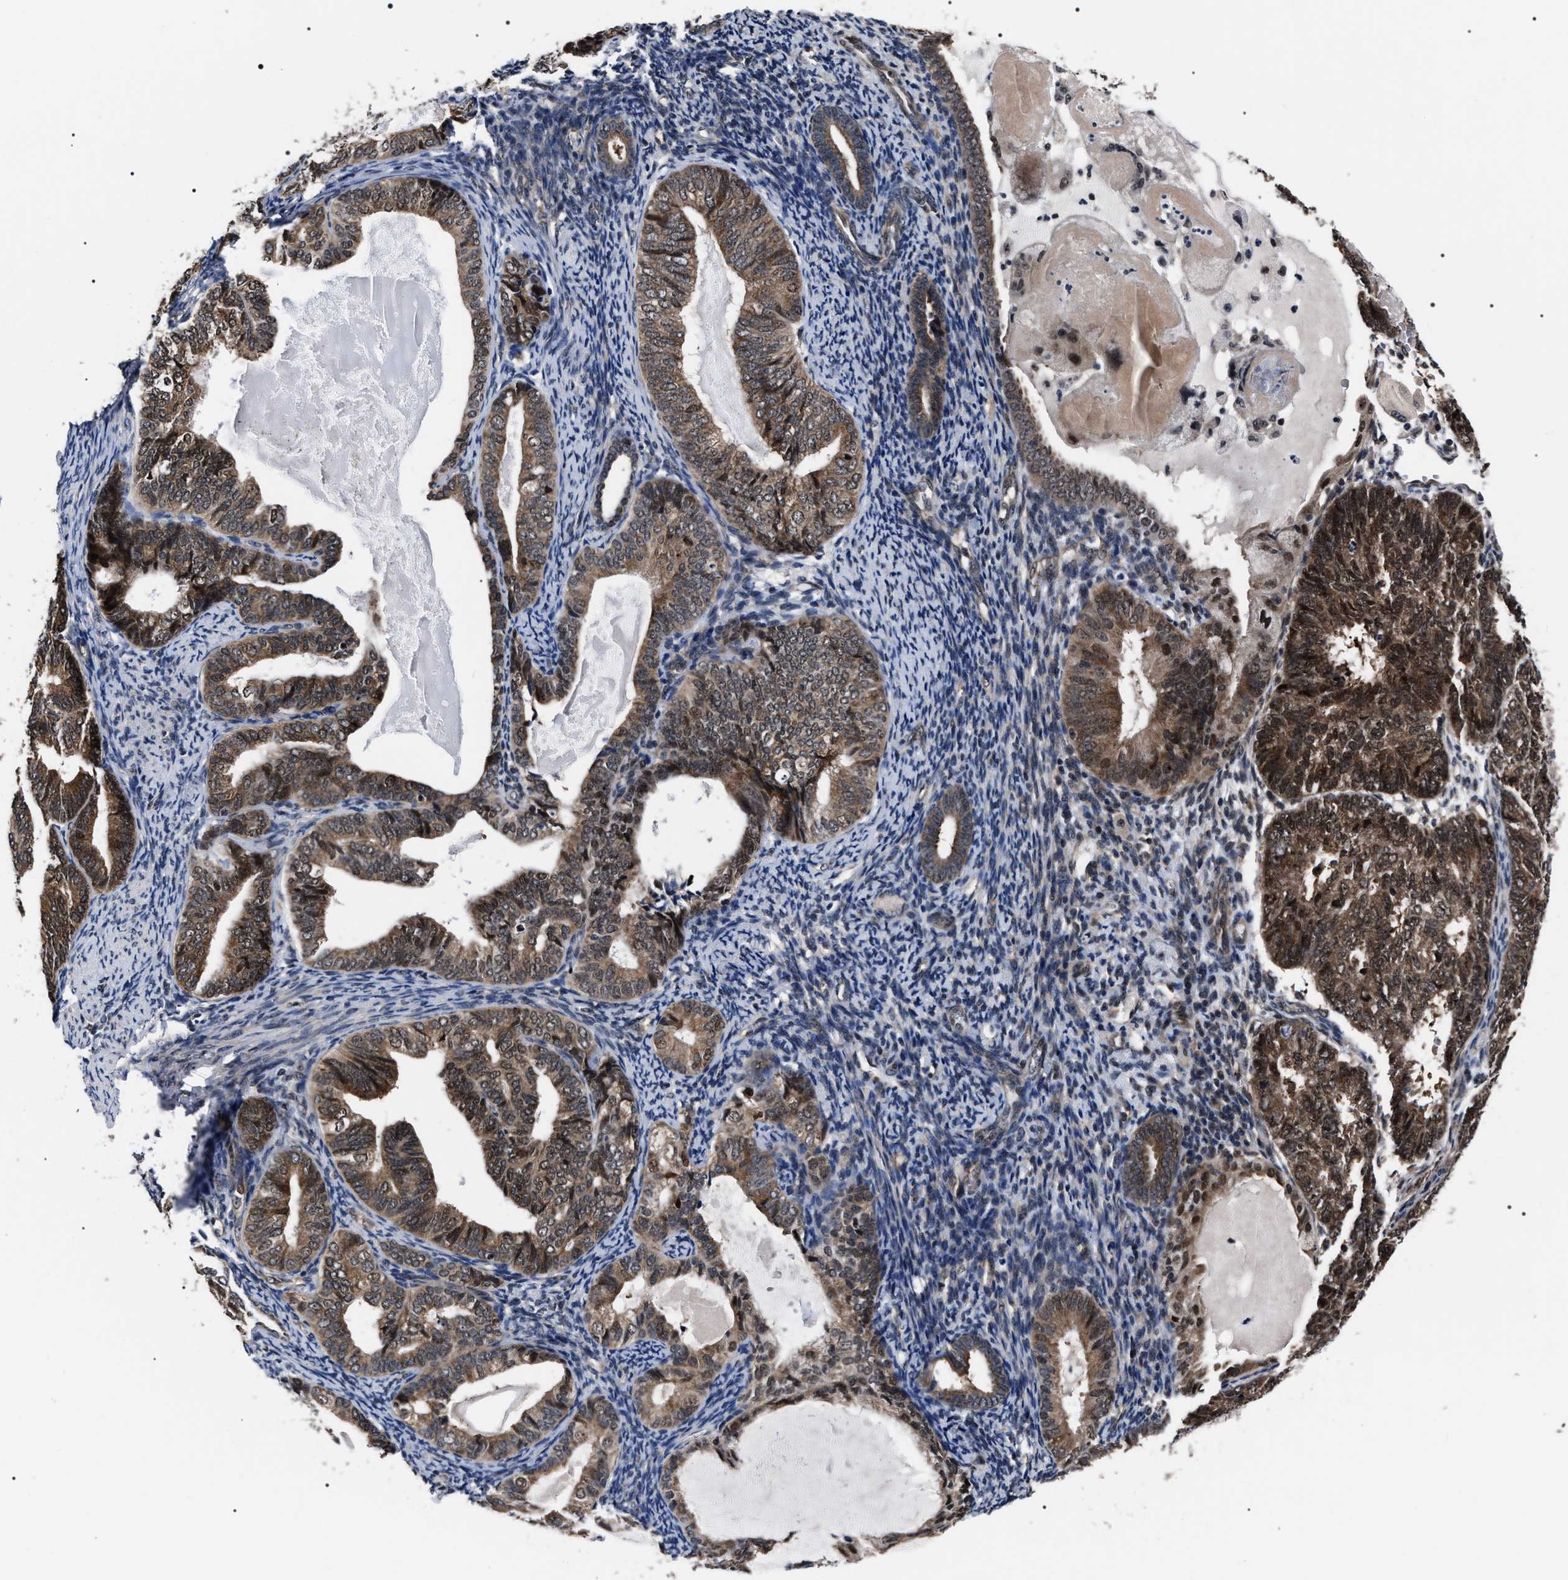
{"staining": {"intensity": "moderate", "quantity": ">75%", "location": "cytoplasmic/membranous,nuclear"}, "tissue": "endometrial cancer", "cell_type": "Tumor cells", "image_type": "cancer", "snomed": [{"axis": "morphology", "description": "Adenocarcinoma, NOS"}, {"axis": "topography", "description": "Uterus"}], "caption": "This is a micrograph of immunohistochemistry (IHC) staining of adenocarcinoma (endometrial), which shows moderate positivity in the cytoplasmic/membranous and nuclear of tumor cells.", "gene": "CSNK2A1", "patient": {"sex": "female", "age": 60}}